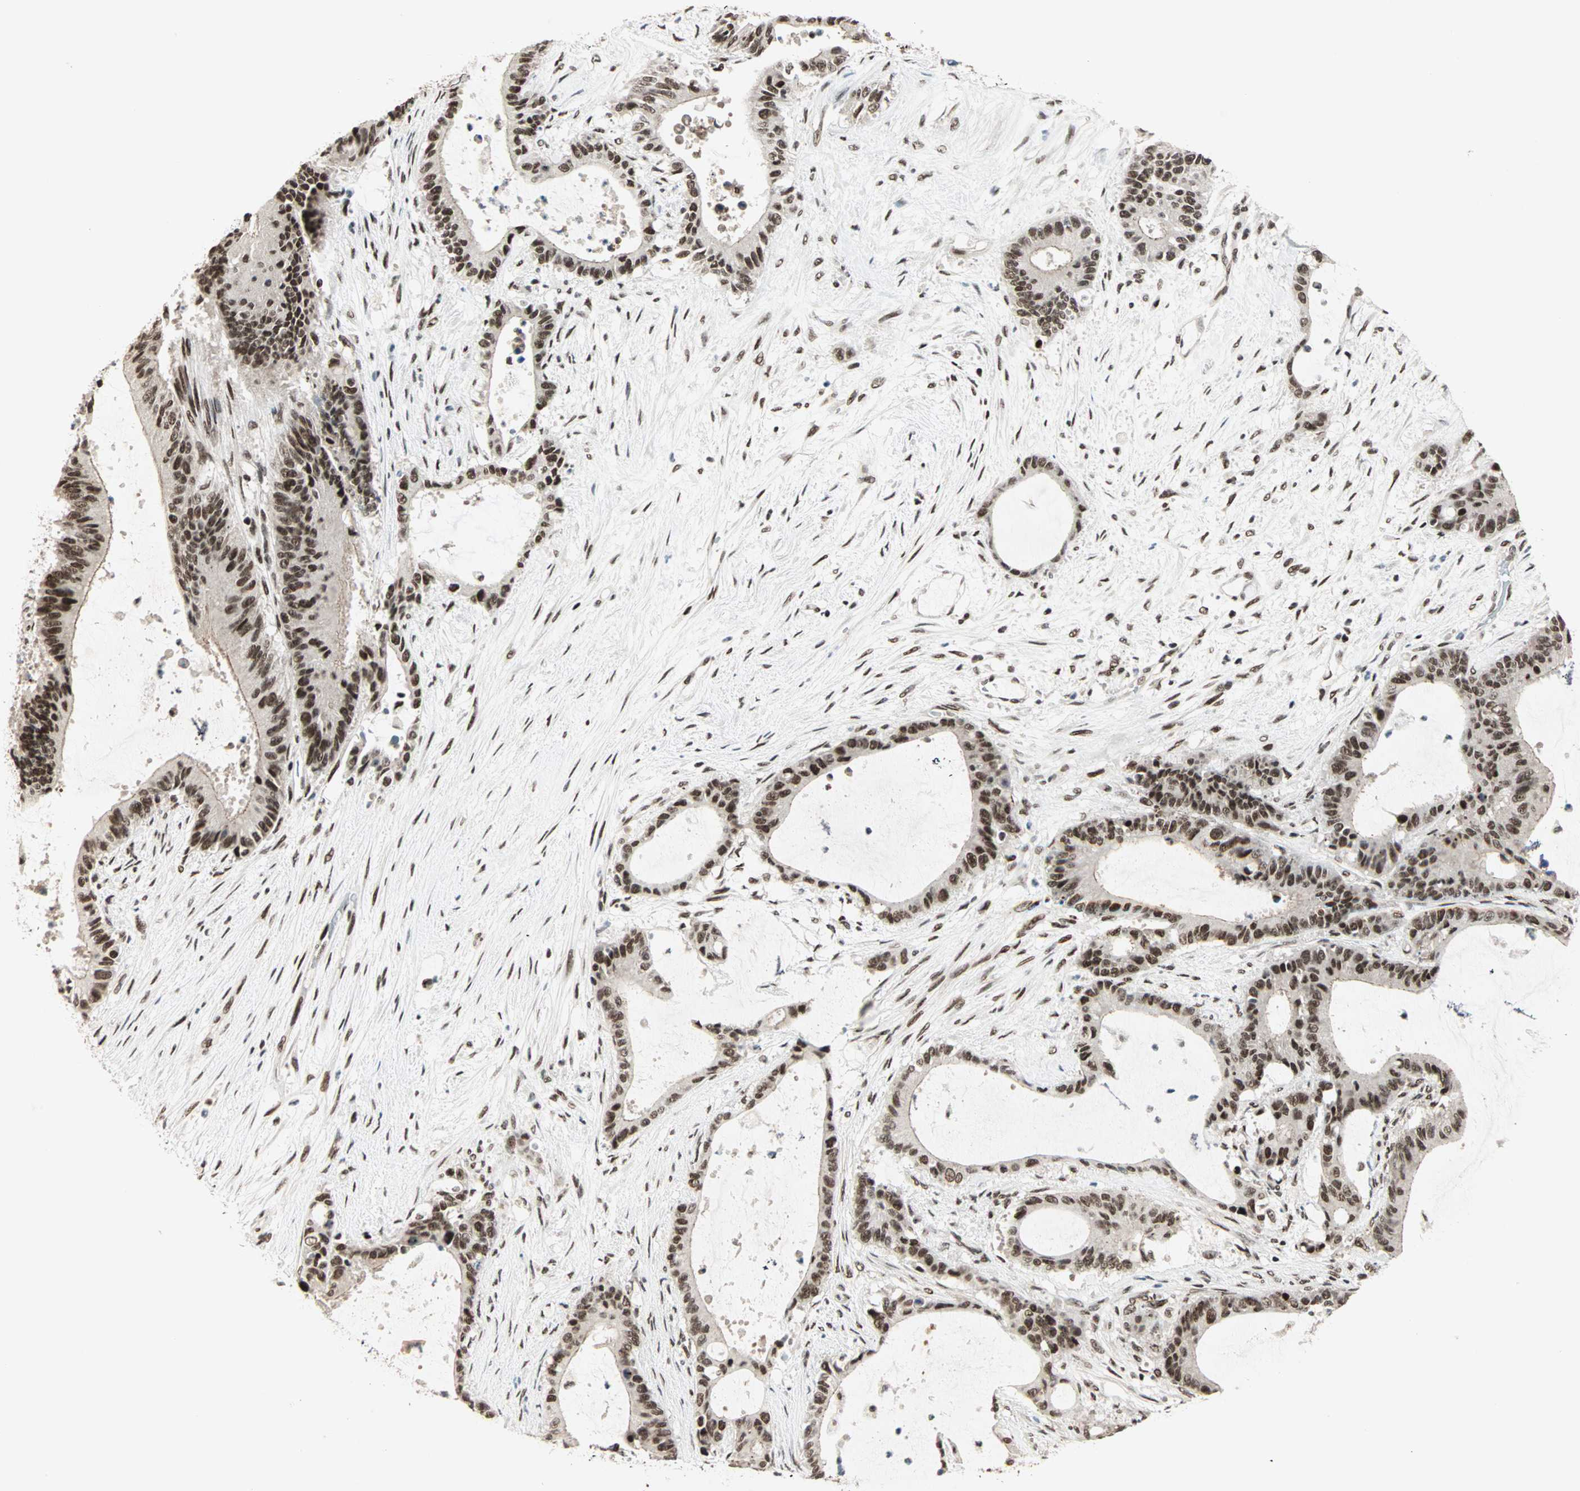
{"staining": {"intensity": "strong", "quantity": ">75%", "location": "nuclear"}, "tissue": "liver cancer", "cell_type": "Tumor cells", "image_type": "cancer", "snomed": [{"axis": "morphology", "description": "Cholangiocarcinoma"}, {"axis": "topography", "description": "Liver"}], "caption": "IHC histopathology image of neoplastic tissue: liver cancer stained using immunohistochemistry reveals high levels of strong protein expression localized specifically in the nuclear of tumor cells, appearing as a nuclear brown color.", "gene": "BLM", "patient": {"sex": "female", "age": 73}}